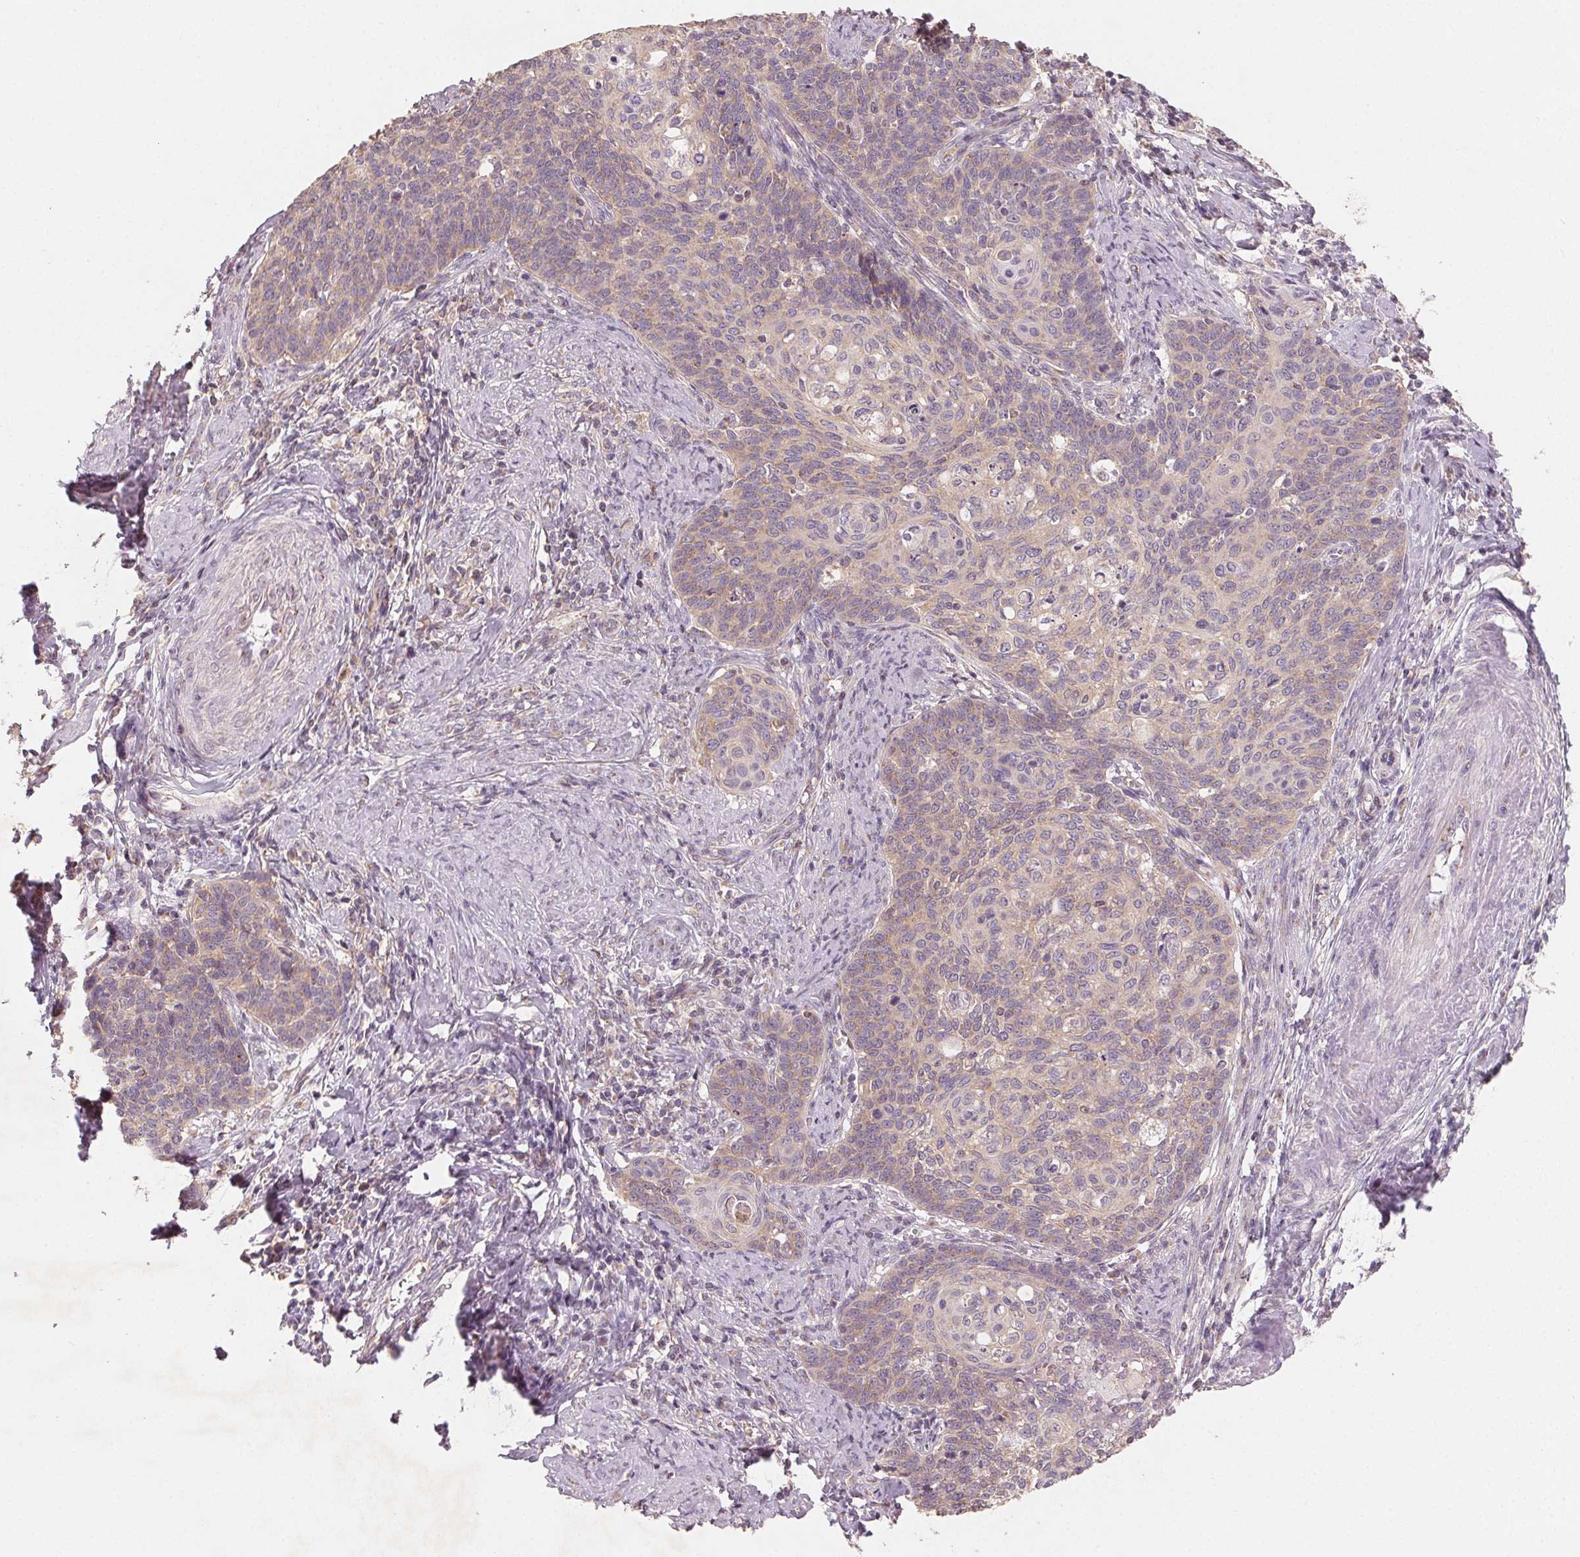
{"staining": {"intensity": "weak", "quantity": ">75%", "location": "cytoplasmic/membranous"}, "tissue": "cervical cancer", "cell_type": "Tumor cells", "image_type": "cancer", "snomed": [{"axis": "morphology", "description": "Normal tissue, NOS"}, {"axis": "morphology", "description": "Squamous cell carcinoma, NOS"}, {"axis": "topography", "description": "Cervix"}], "caption": "Tumor cells show low levels of weak cytoplasmic/membranous expression in about >75% of cells in human cervical cancer.", "gene": "AP1S1", "patient": {"sex": "female", "age": 39}}